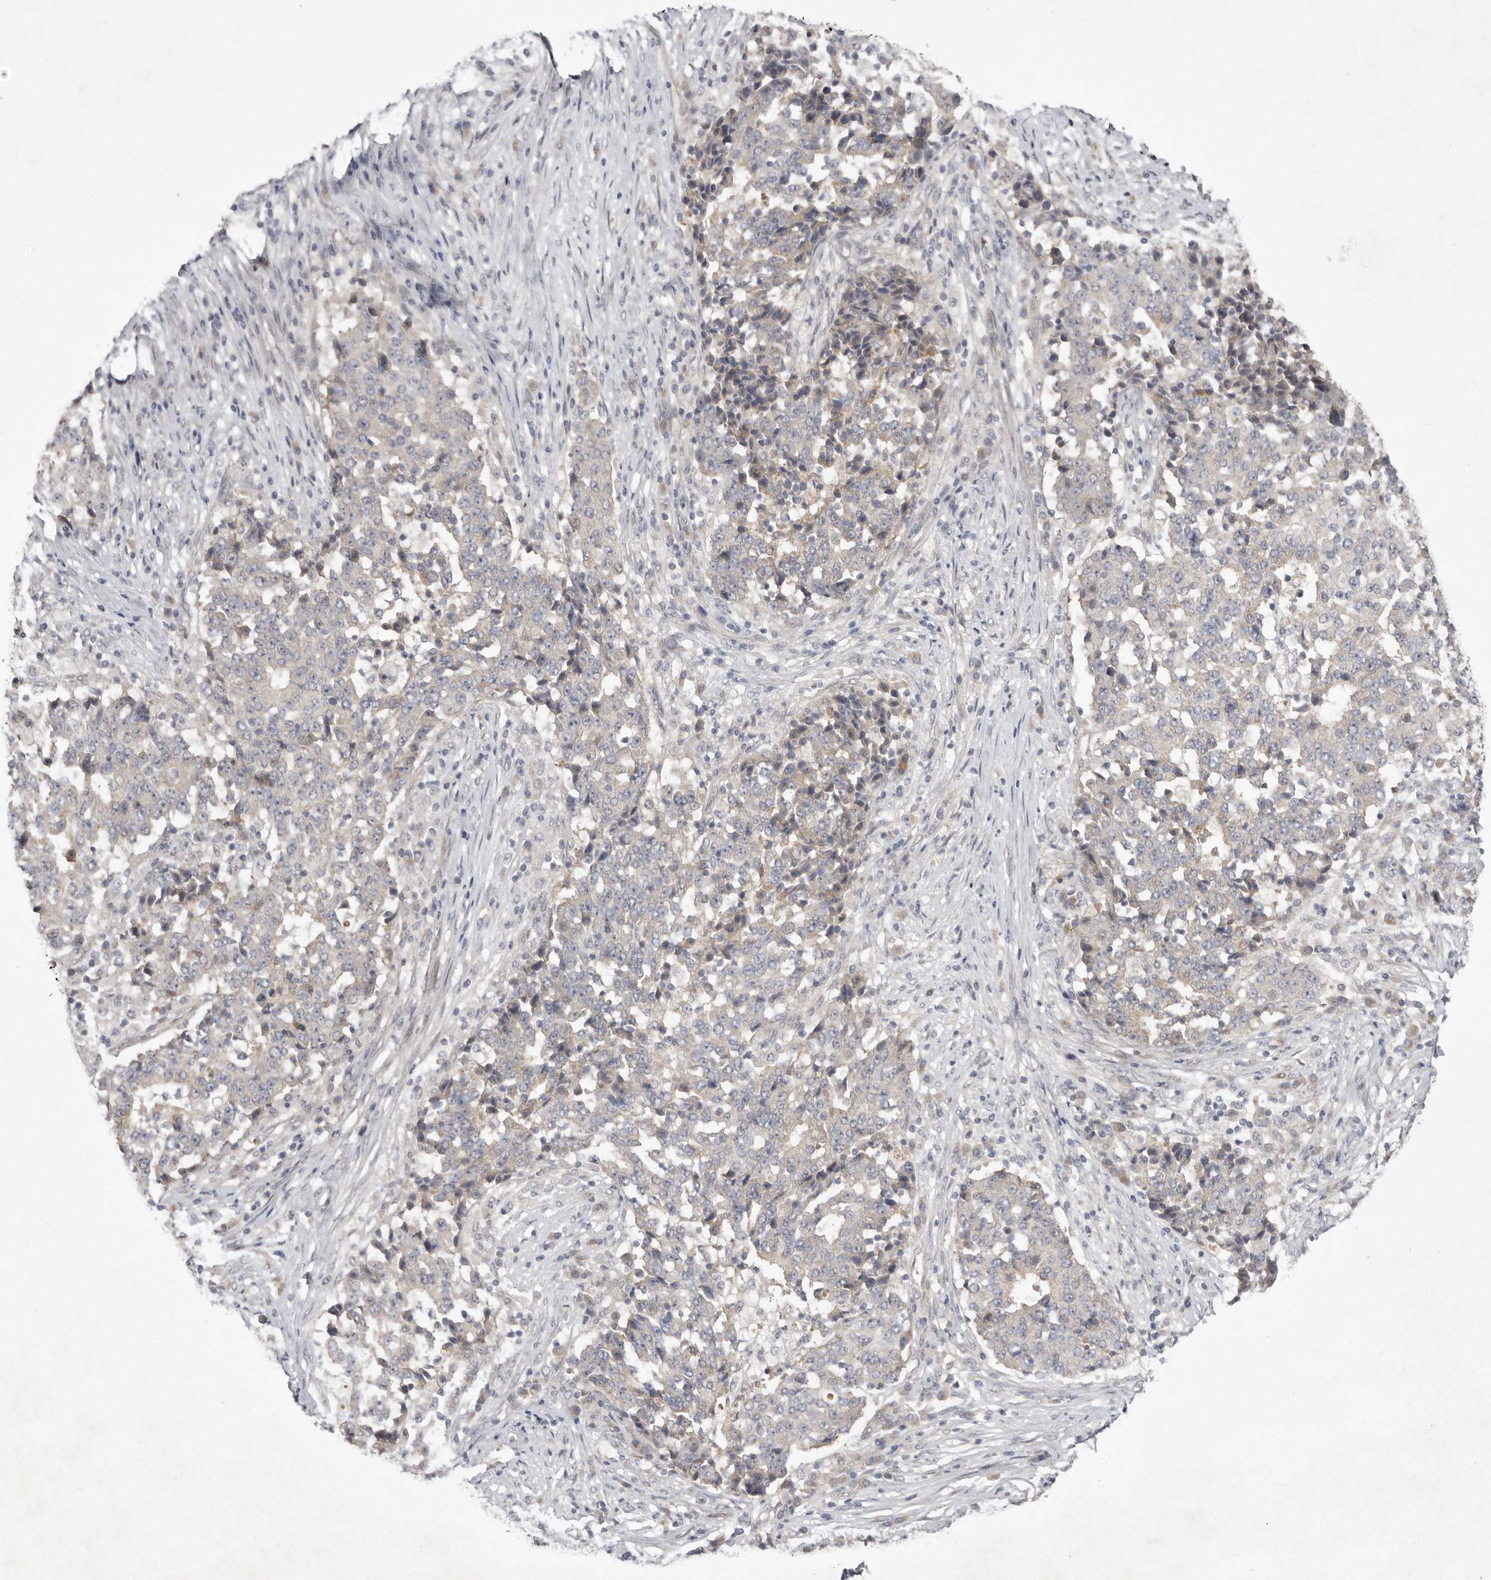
{"staining": {"intensity": "negative", "quantity": "none", "location": "none"}, "tissue": "stomach cancer", "cell_type": "Tumor cells", "image_type": "cancer", "snomed": [{"axis": "morphology", "description": "Adenocarcinoma, NOS"}, {"axis": "topography", "description": "Stomach"}], "caption": "This is a micrograph of immunohistochemistry (IHC) staining of adenocarcinoma (stomach), which shows no staining in tumor cells.", "gene": "NSUN4", "patient": {"sex": "male", "age": 59}}